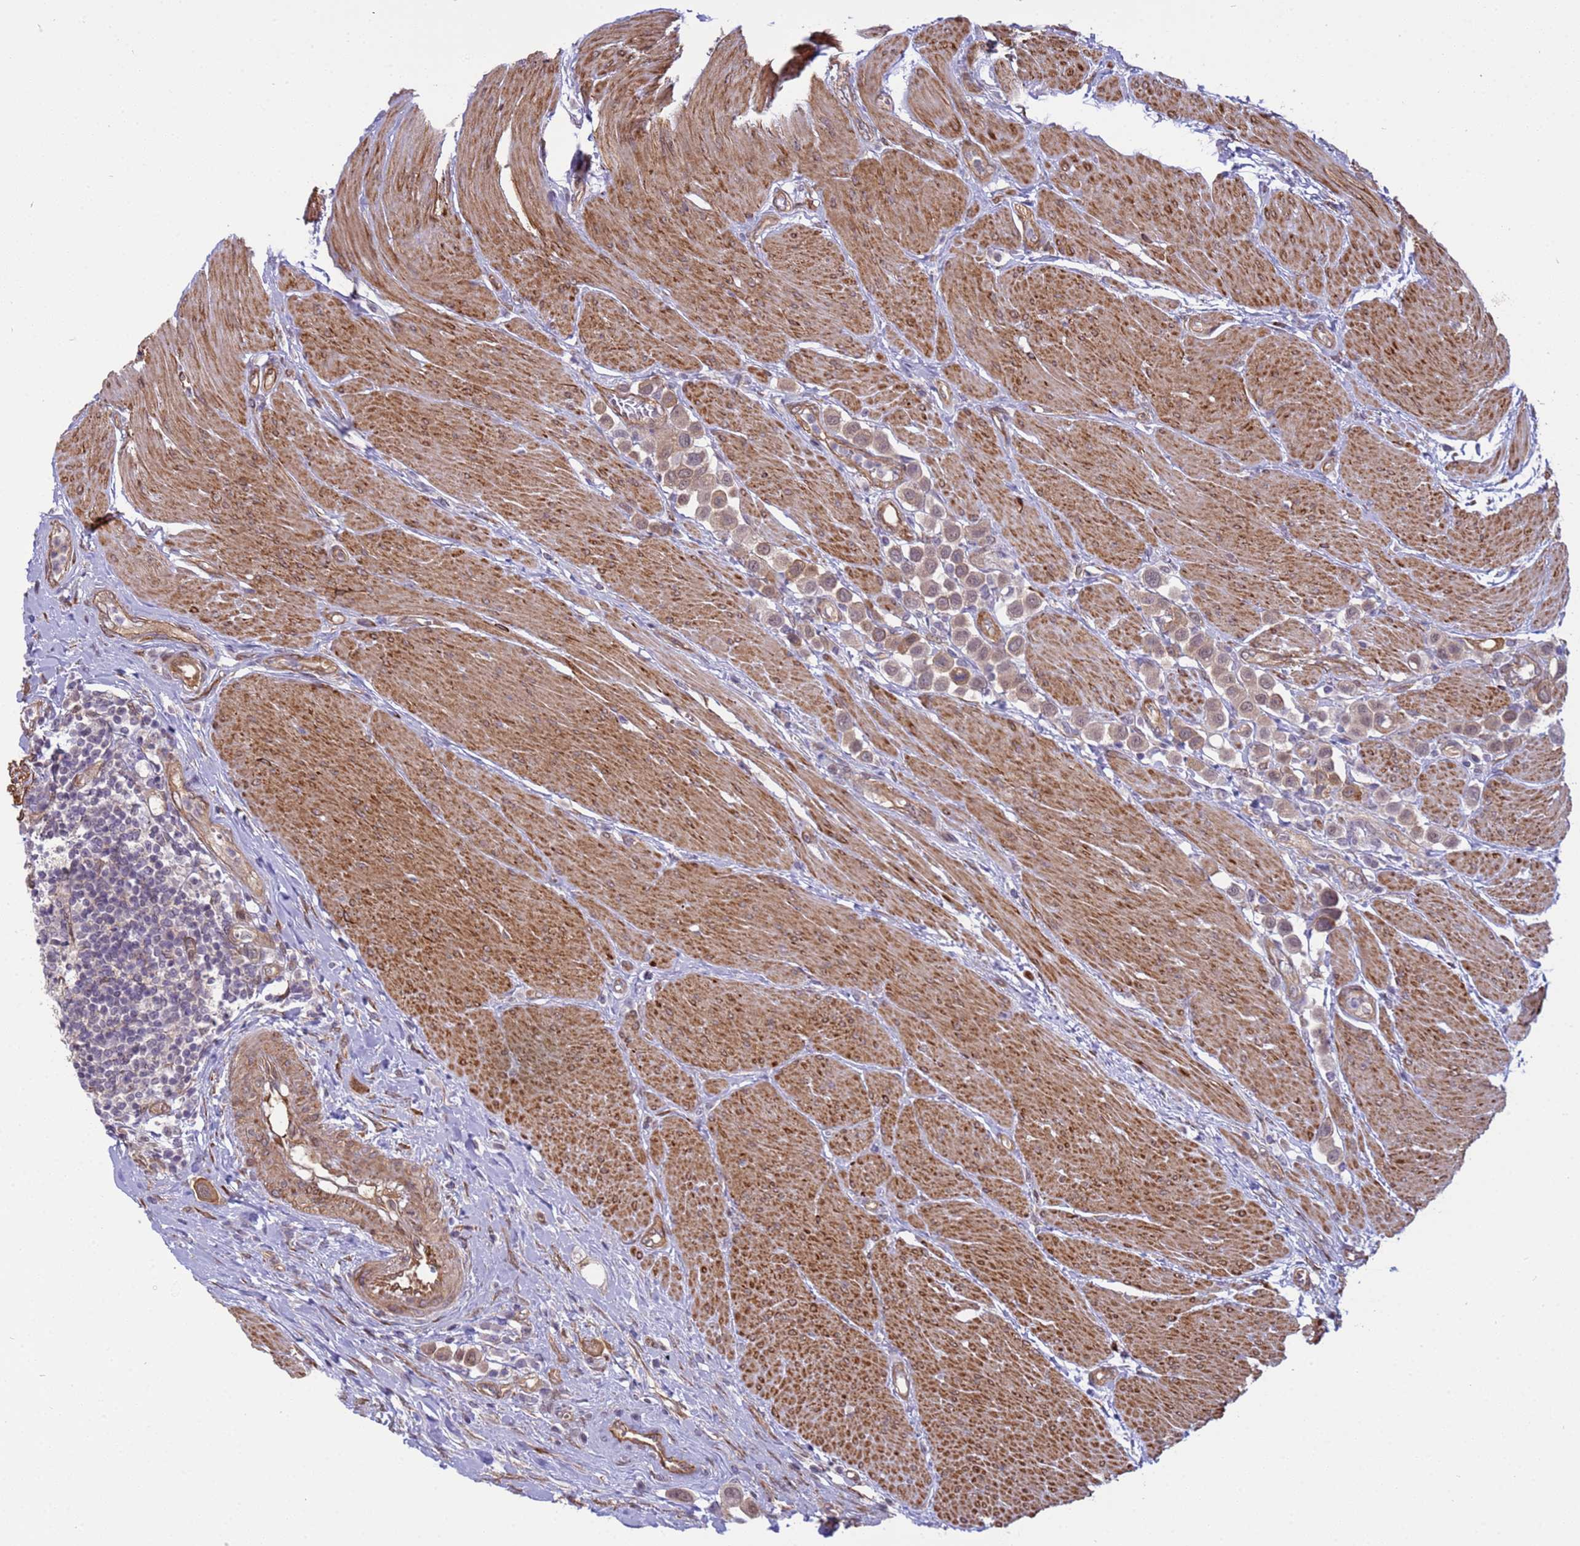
{"staining": {"intensity": "weak", "quantity": ">75%", "location": "cytoplasmic/membranous,nuclear"}, "tissue": "urothelial cancer", "cell_type": "Tumor cells", "image_type": "cancer", "snomed": [{"axis": "morphology", "description": "Urothelial carcinoma, High grade"}, {"axis": "topography", "description": "Urinary bladder"}], "caption": "This micrograph demonstrates immunohistochemistry (IHC) staining of human high-grade urothelial carcinoma, with low weak cytoplasmic/membranous and nuclear positivity in approximately >75% of tumor cells.", "gene": "ITGB4", "patient": {"sex": "male", "age": 50}}